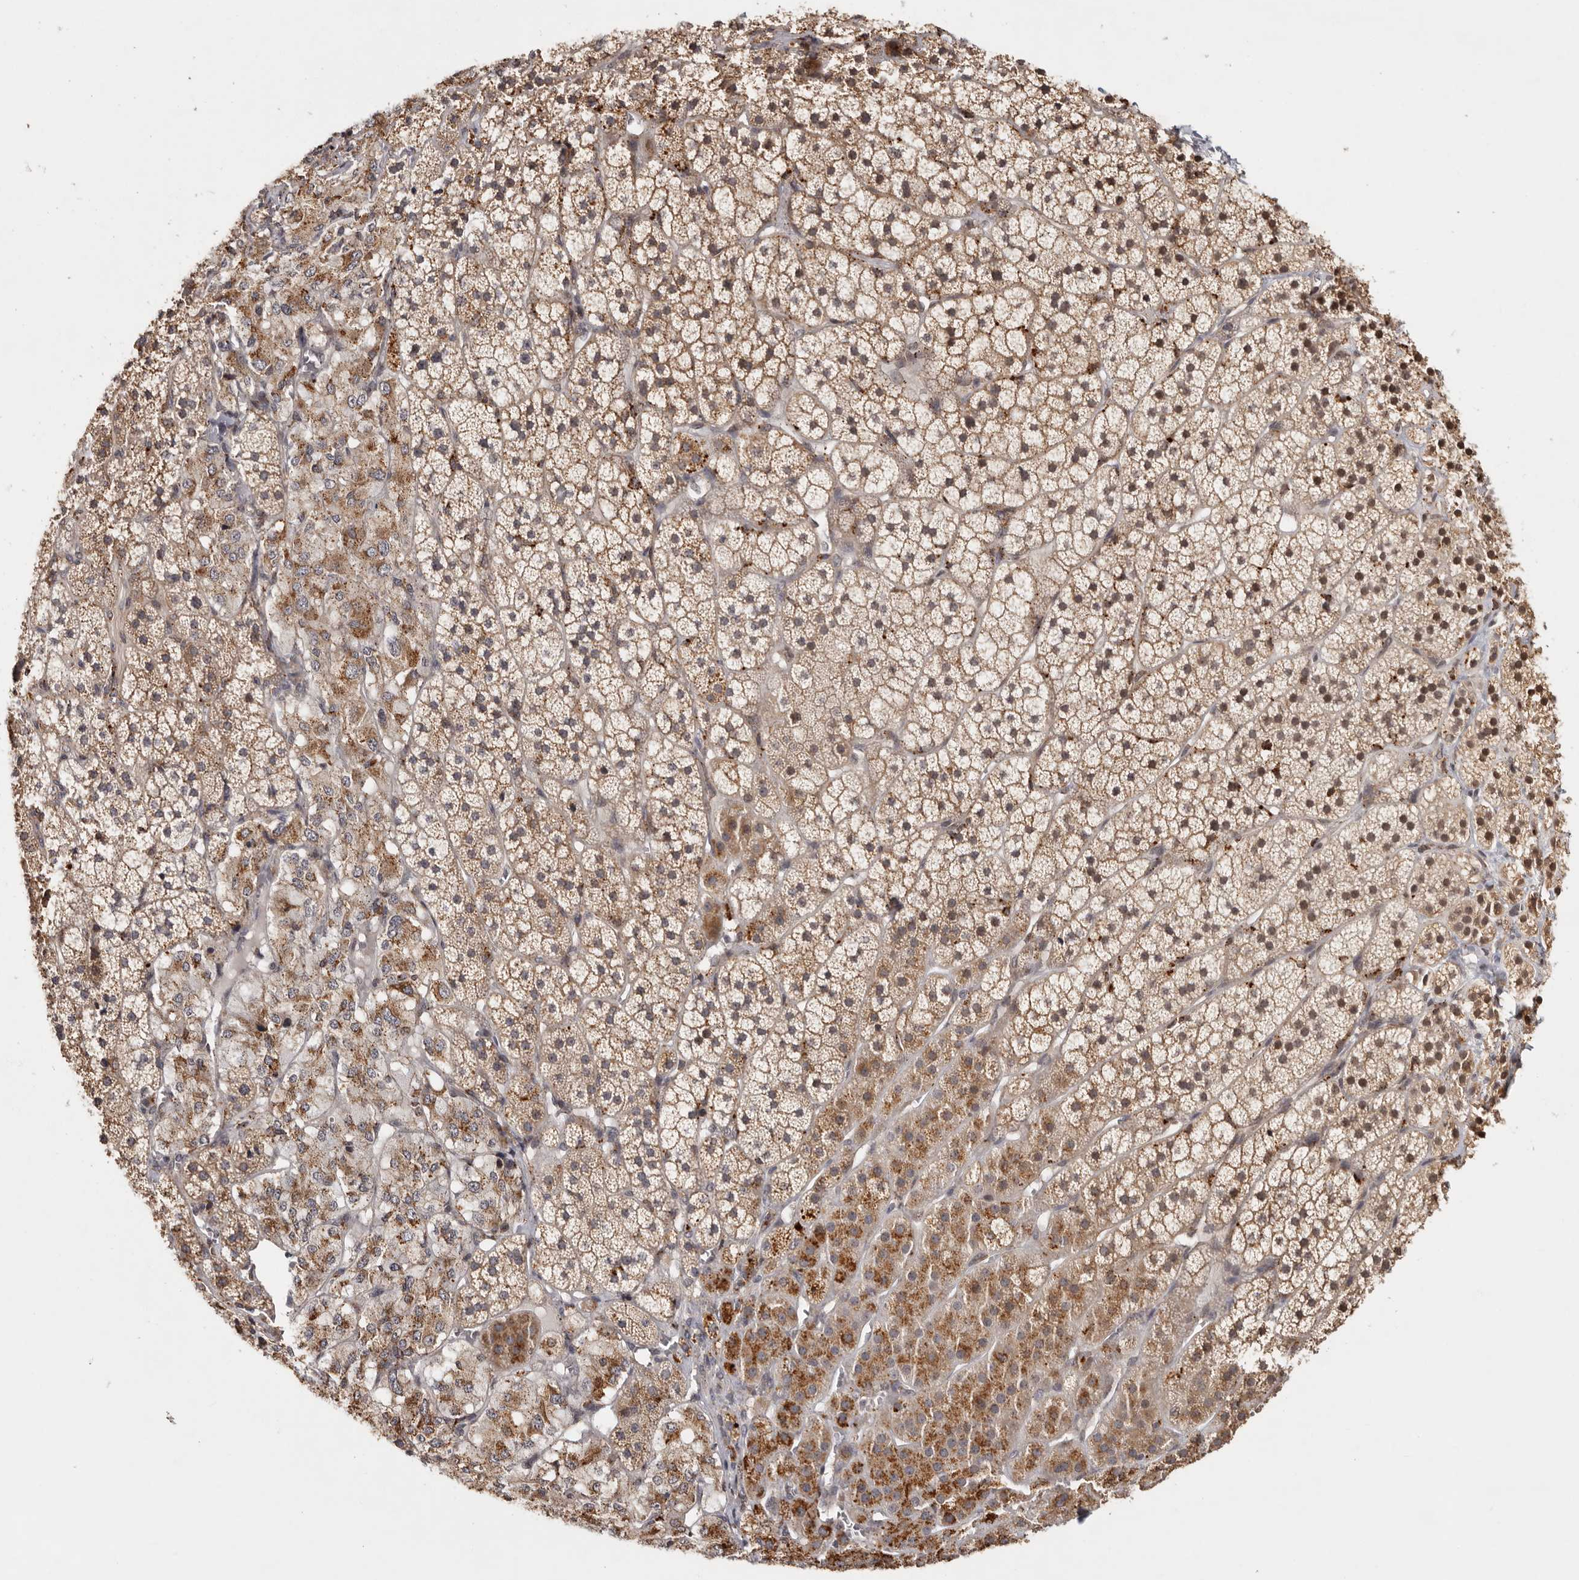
{"staining": {"intensity": "moderate", "quantity": ">75%", "location": "cytoplasmic/membranous"}, "tissue": "adrenal gland", "cell_type": "Glandular cells", "image_type": "normal", "snomed": [{"axis": "morphology", "description": "Normal tissue, NOS"}, {"axis": "topography", "description": "Adrenal gland"}], "caption": "Protein staining of unremarkable adrenal gland reveals moderate cytoplasmic/membranous staining in about >75% of glandular cells.", "gene": "ZNF83", "patient": {"sex": "female", "age": 44}}